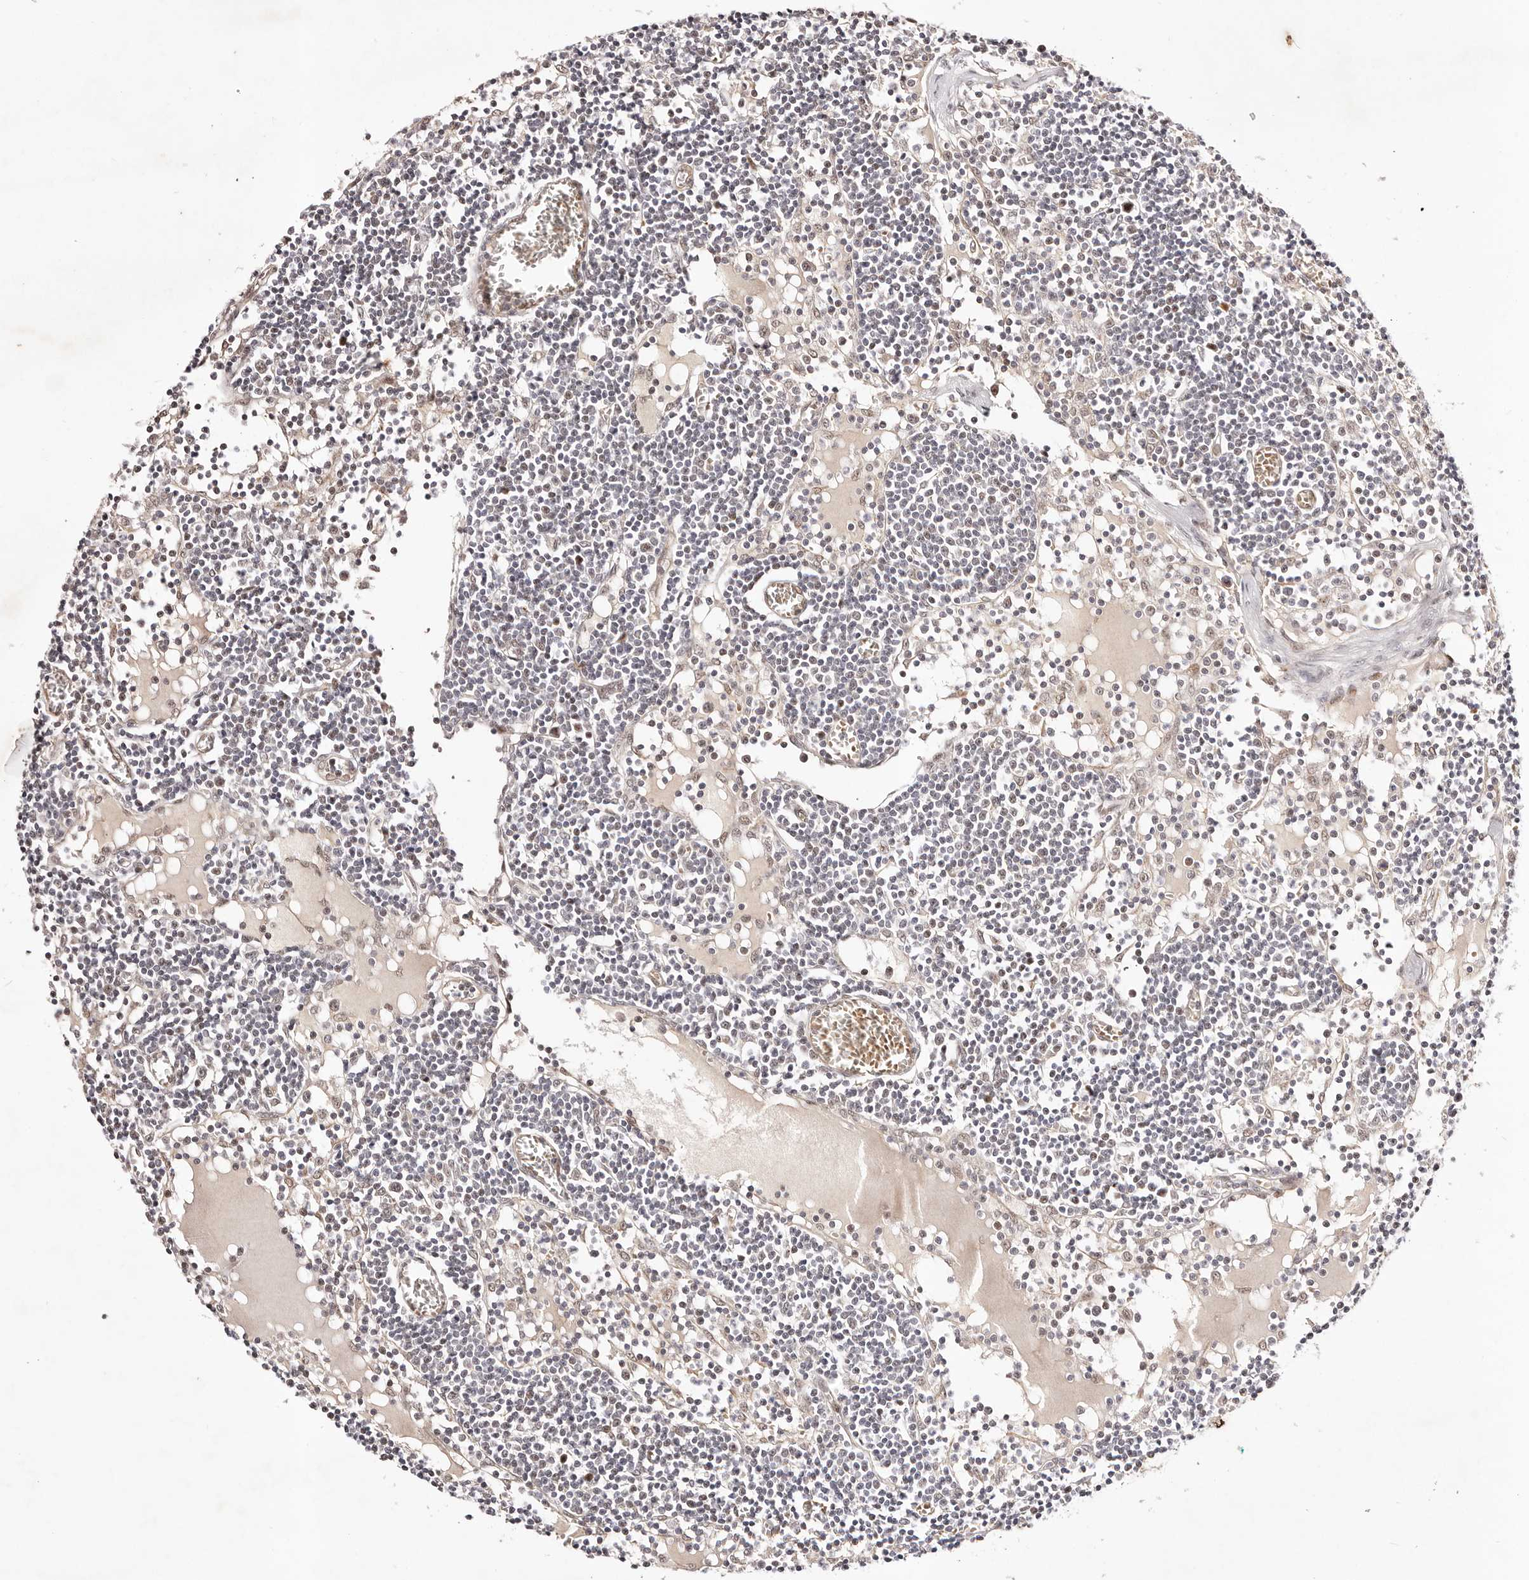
{"staining": {"intensity": "weak", "quantity": "<25%", "location": "nuclear"}, "tissue": "lymph node", "cell_type": "Germinal center cells", "image_type": "normal", "snomed": [{"axis": "morphology", "description": "Normal tissue, NOS"}, {"axis": "topography", "description": "Lymph node"}], "caption": "Lymph node stained for a protein using IHC reveals no positivity germinal center cells.", "gene": "WRN", "patient": {"sex": "female", "age": 11}}